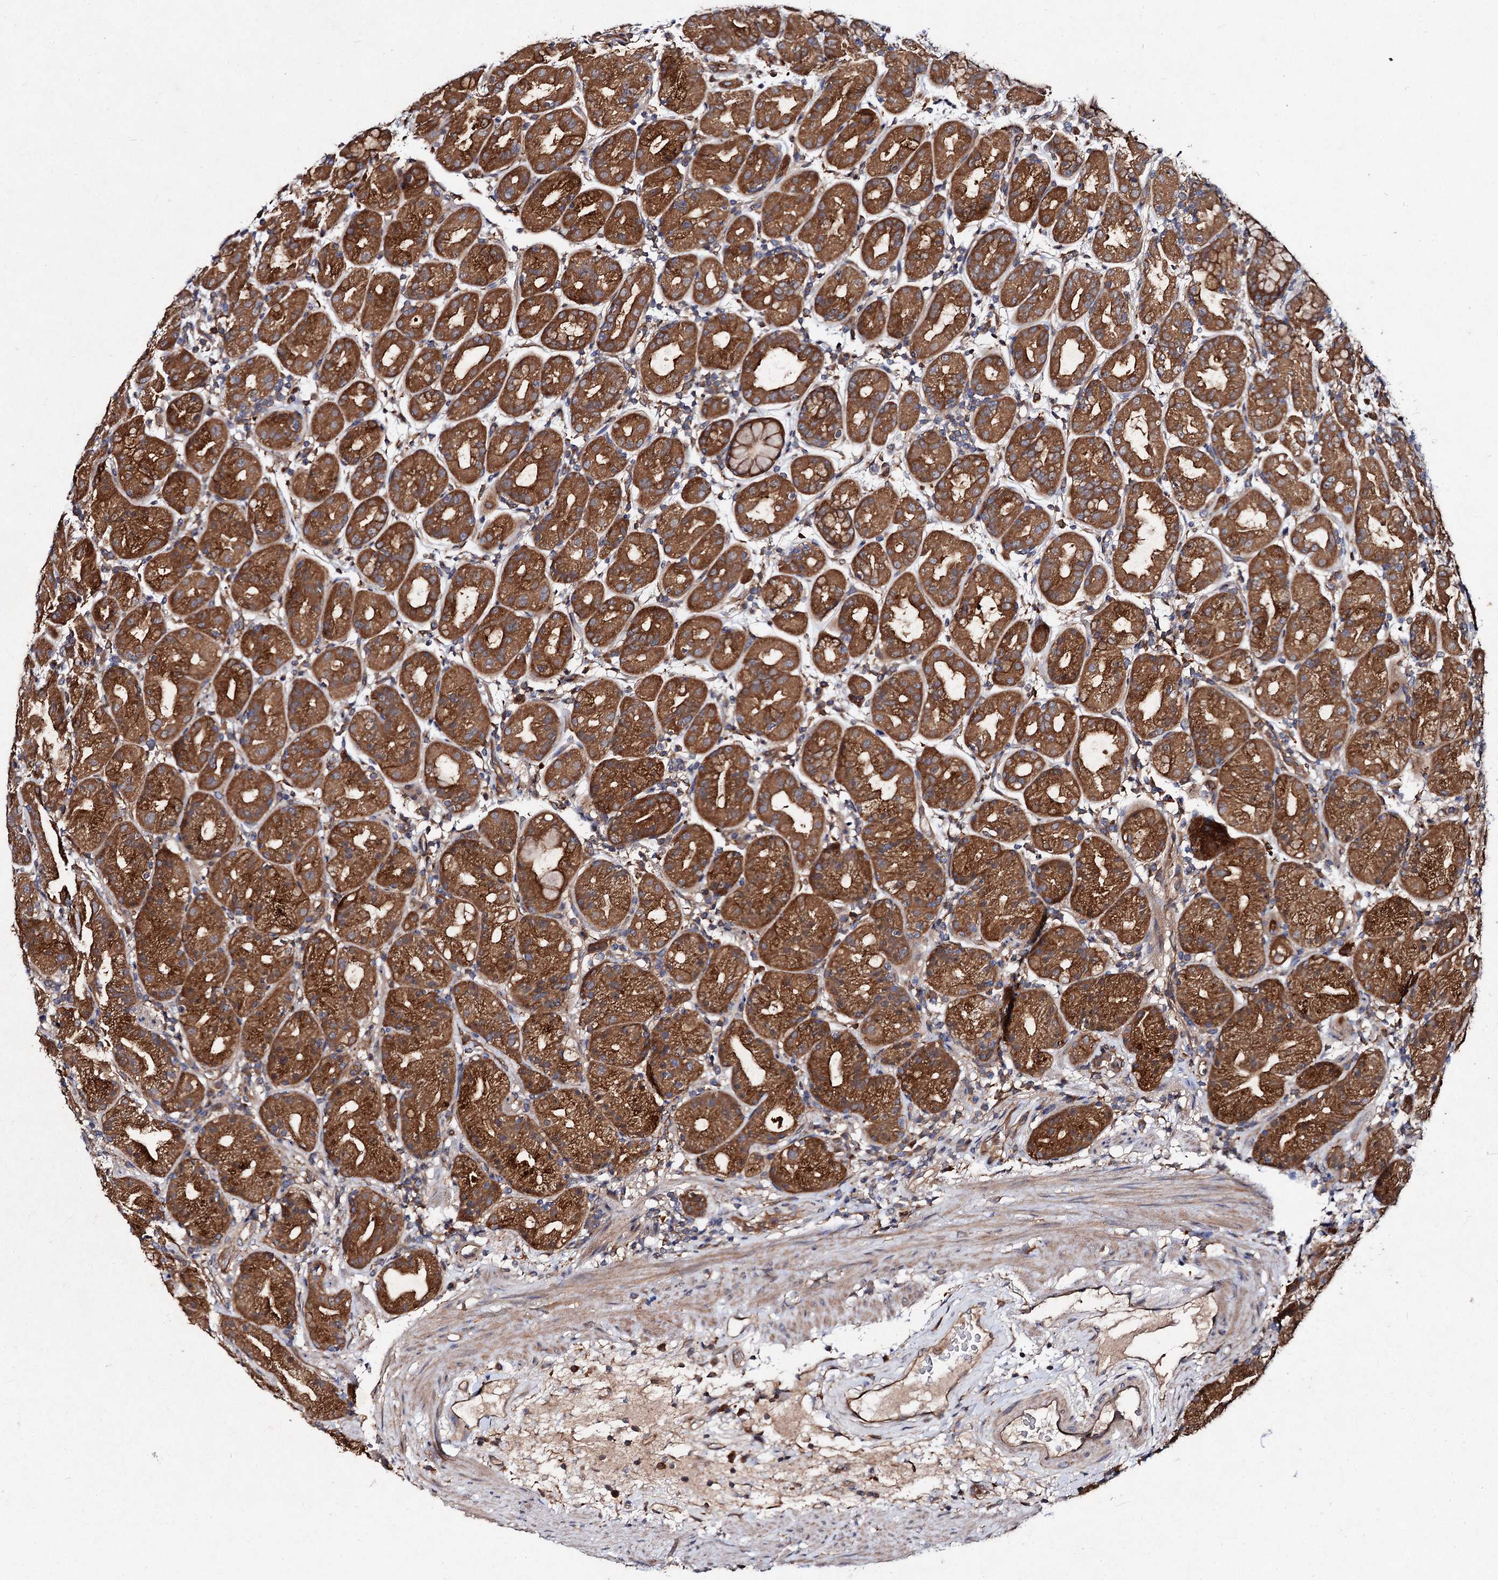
{"staining": {"intensity": "strong", "quantity": ">75%", "location": "cytoplasmic/membranous"}, "tissue": "stomach", "cell_type": "Glandular cells", "image_type": "normal", "snomed": [{"axis": "morphology", "description": "Normal tissue, NOS"}, {"axis": "topography", "description": "Stomach"}], "caption": "Immunohistochemical staining of normal human stomach demonstrates strong cytoplasmic/membranous protein expression in approximately >75% of glandular cells. (DAB = brown stain, brightfield microscopy at high magnification).", "gene": "VPS29", "patient": {"sex": "female", "age": 79}}